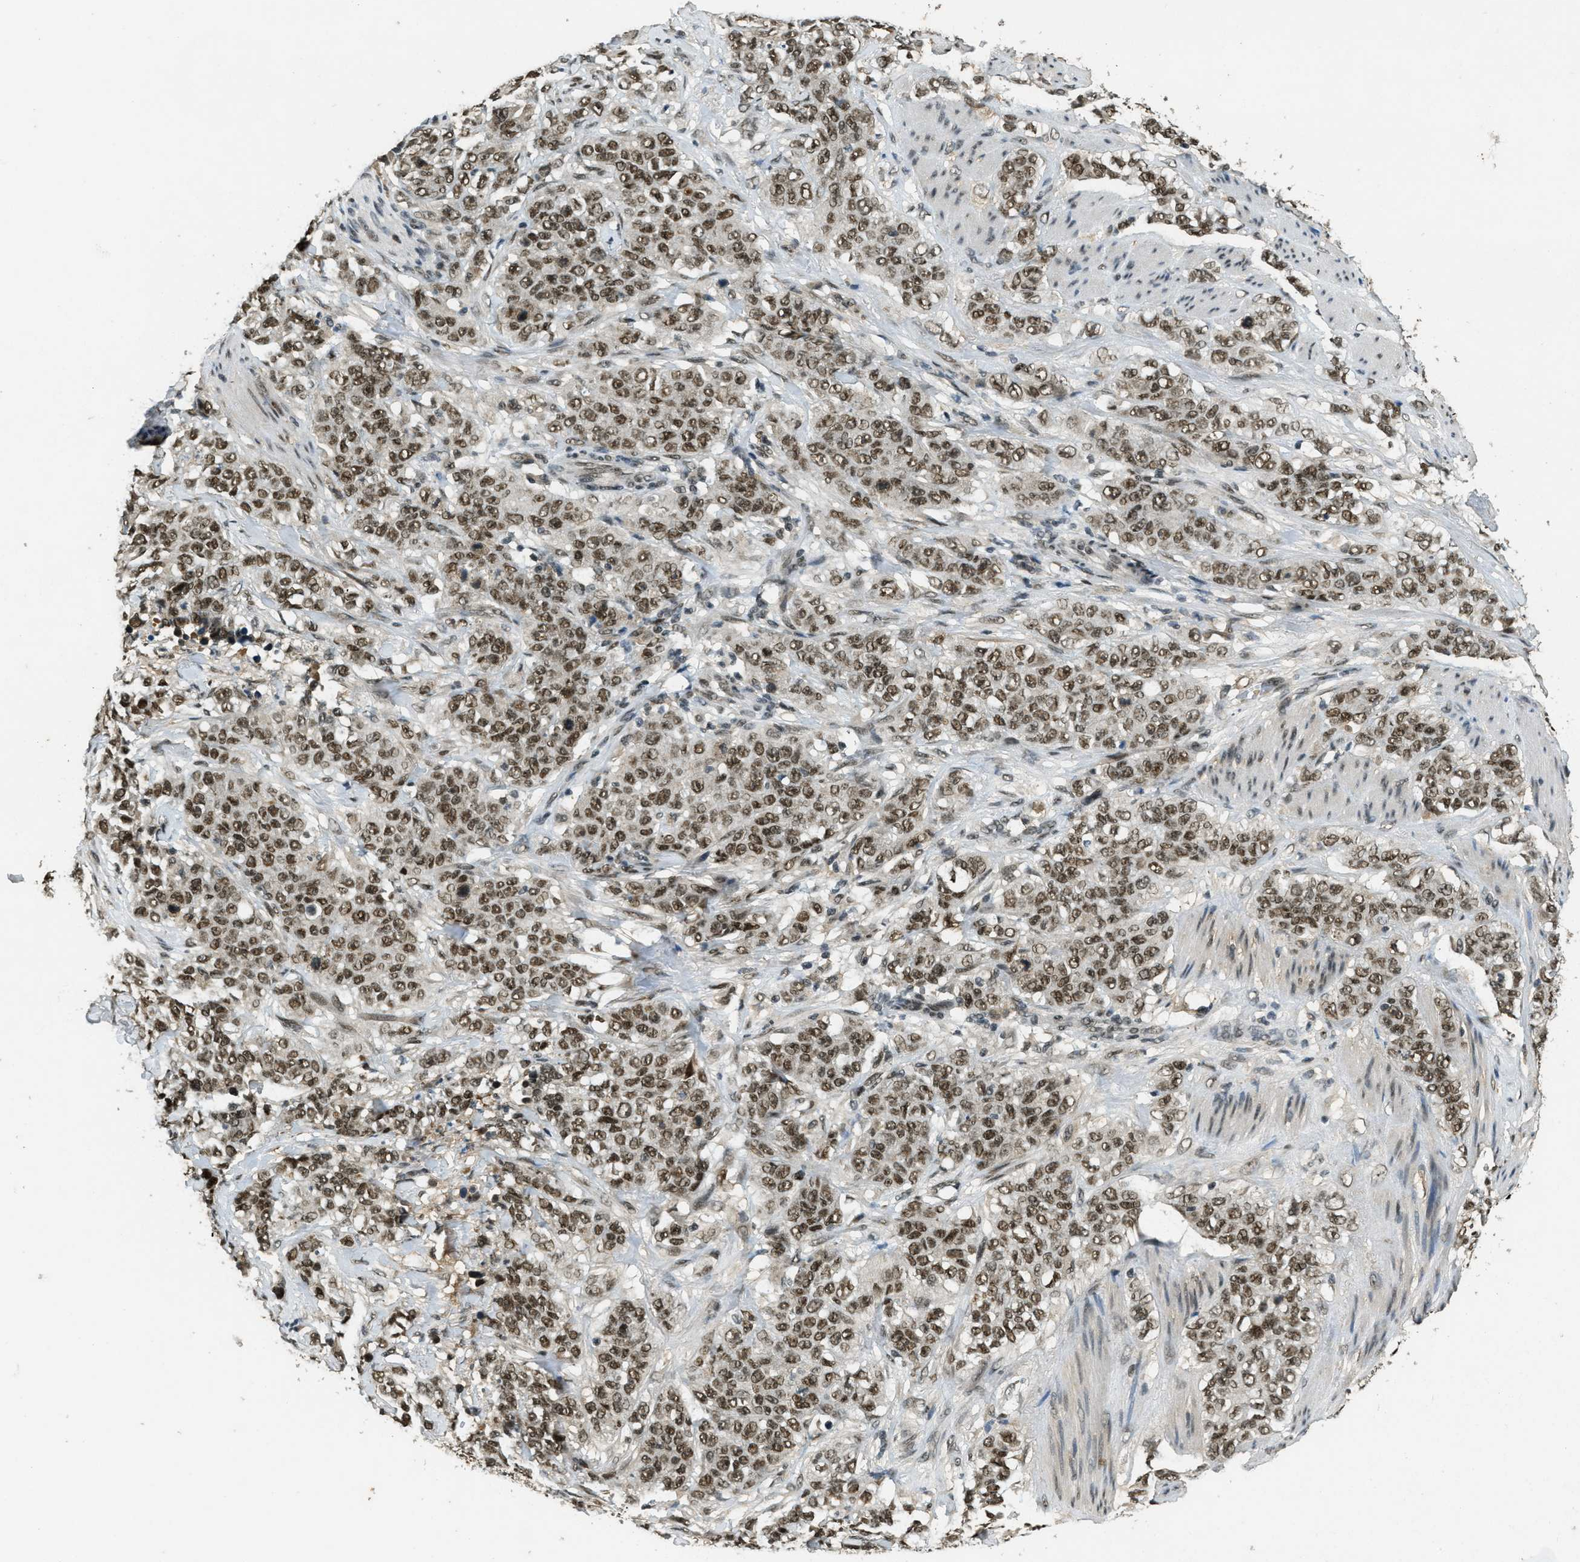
{"staining": {"intensity": "strong", "quantity": ">75%", "location": "nuclear"}, "tissue": "stomach cancer", "cell_type": "Tumor cells", "image_type": "cancer", "snomed": [{"axis": "morphology", "description": "Adenocarcinoma, NOS"}, {"axis": "topography", "description": "Stomach"}], "caption": "Adenocarcinoma (stomach) tissue displays strong nuclear staining in about >75% of tumor cells", "gene": "ZNF148", "patient": {"sex": "male", "age": 48}}